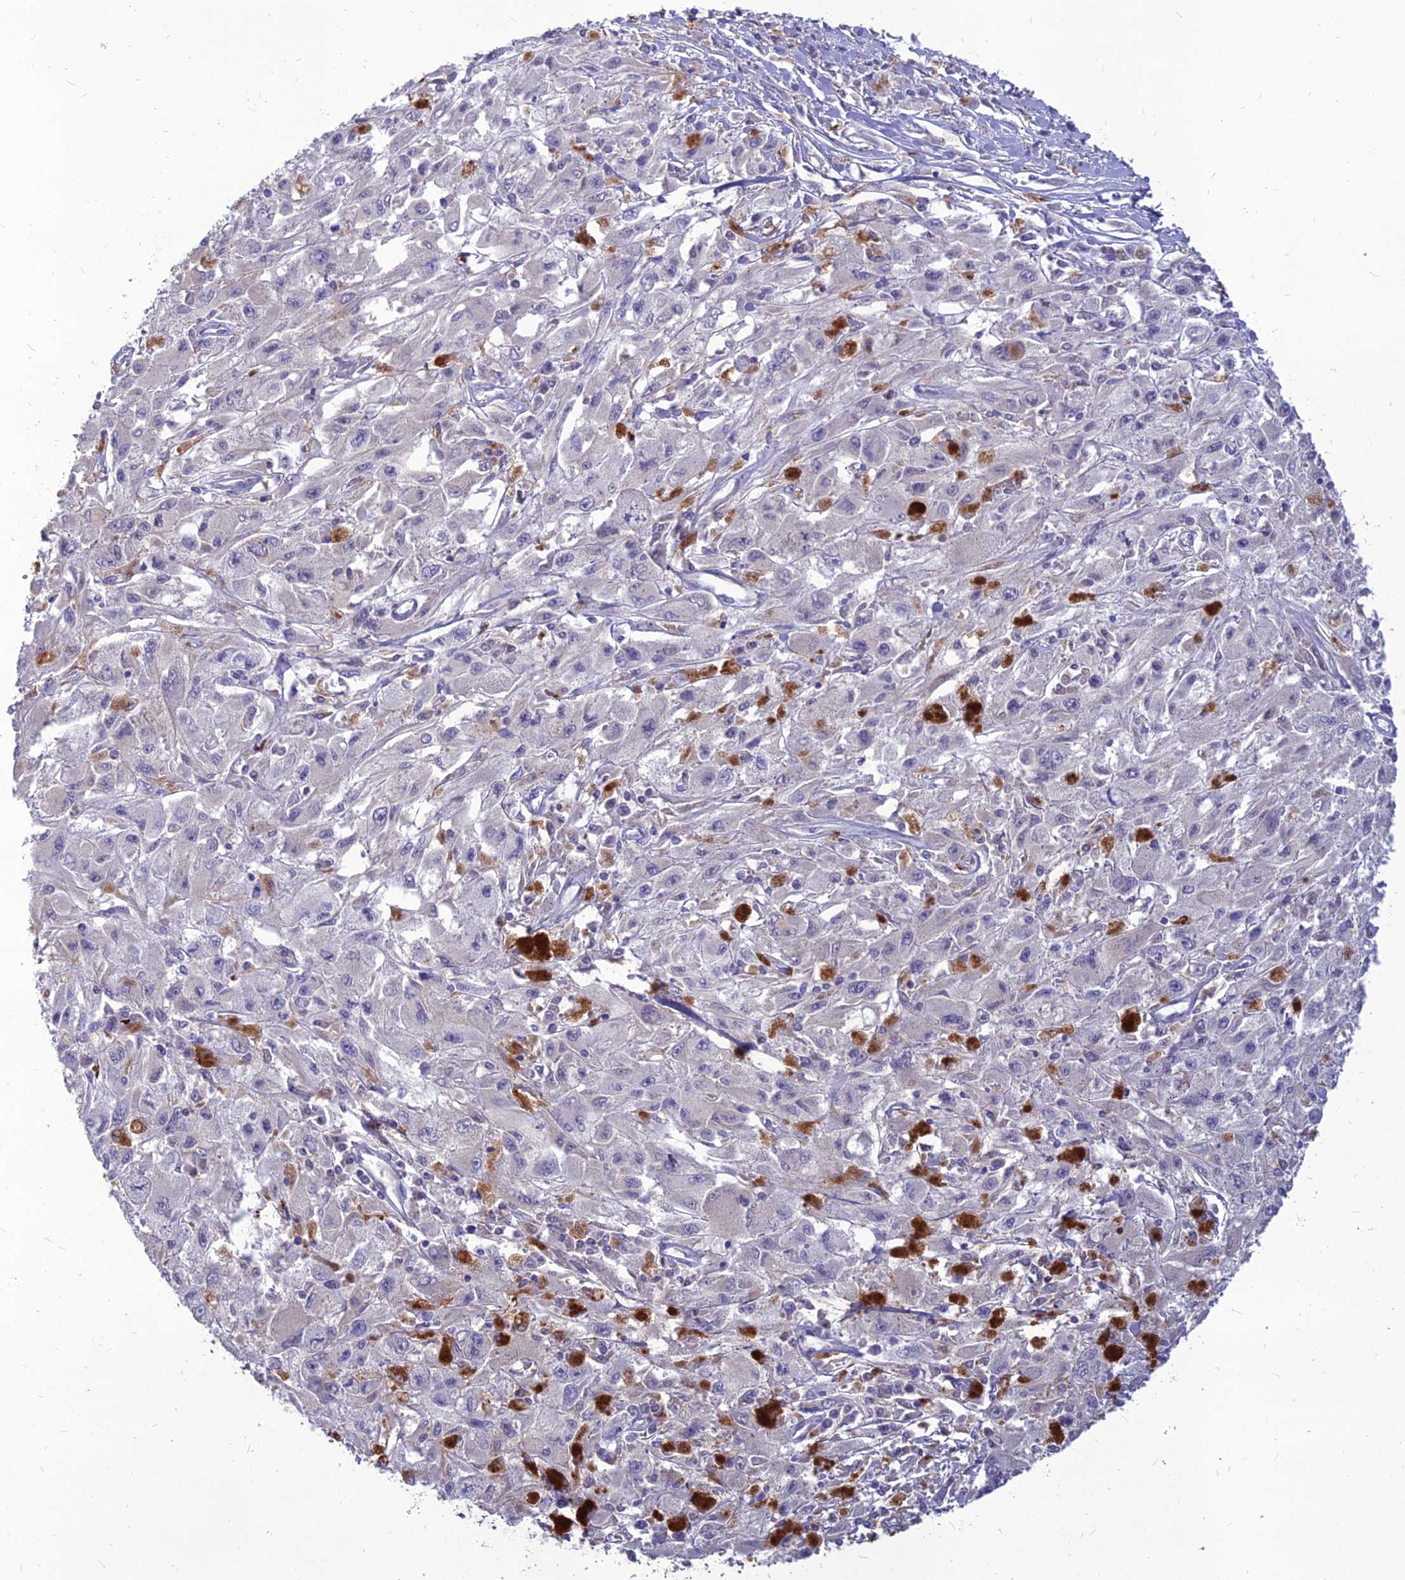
{"staining": {"intensity": "negative", "quantity": "none", "location": "none"}, "tissue": "melanoma", "cell_type": "Tumor cells", "image_type": "cancer", "snomed": [{"axis": "morphology", "description": "Malignant melanoma, Metastatic site"}, {"axis": "topography", "description": "Skin"}], "caption": "The photomicrograph exhibits no staining of tumor cells in malignant melanoma (metastatic site). Nuclei are stained in blue.", "gene": "PCED1B", "patient": {"sex": "male", "age": 53}}